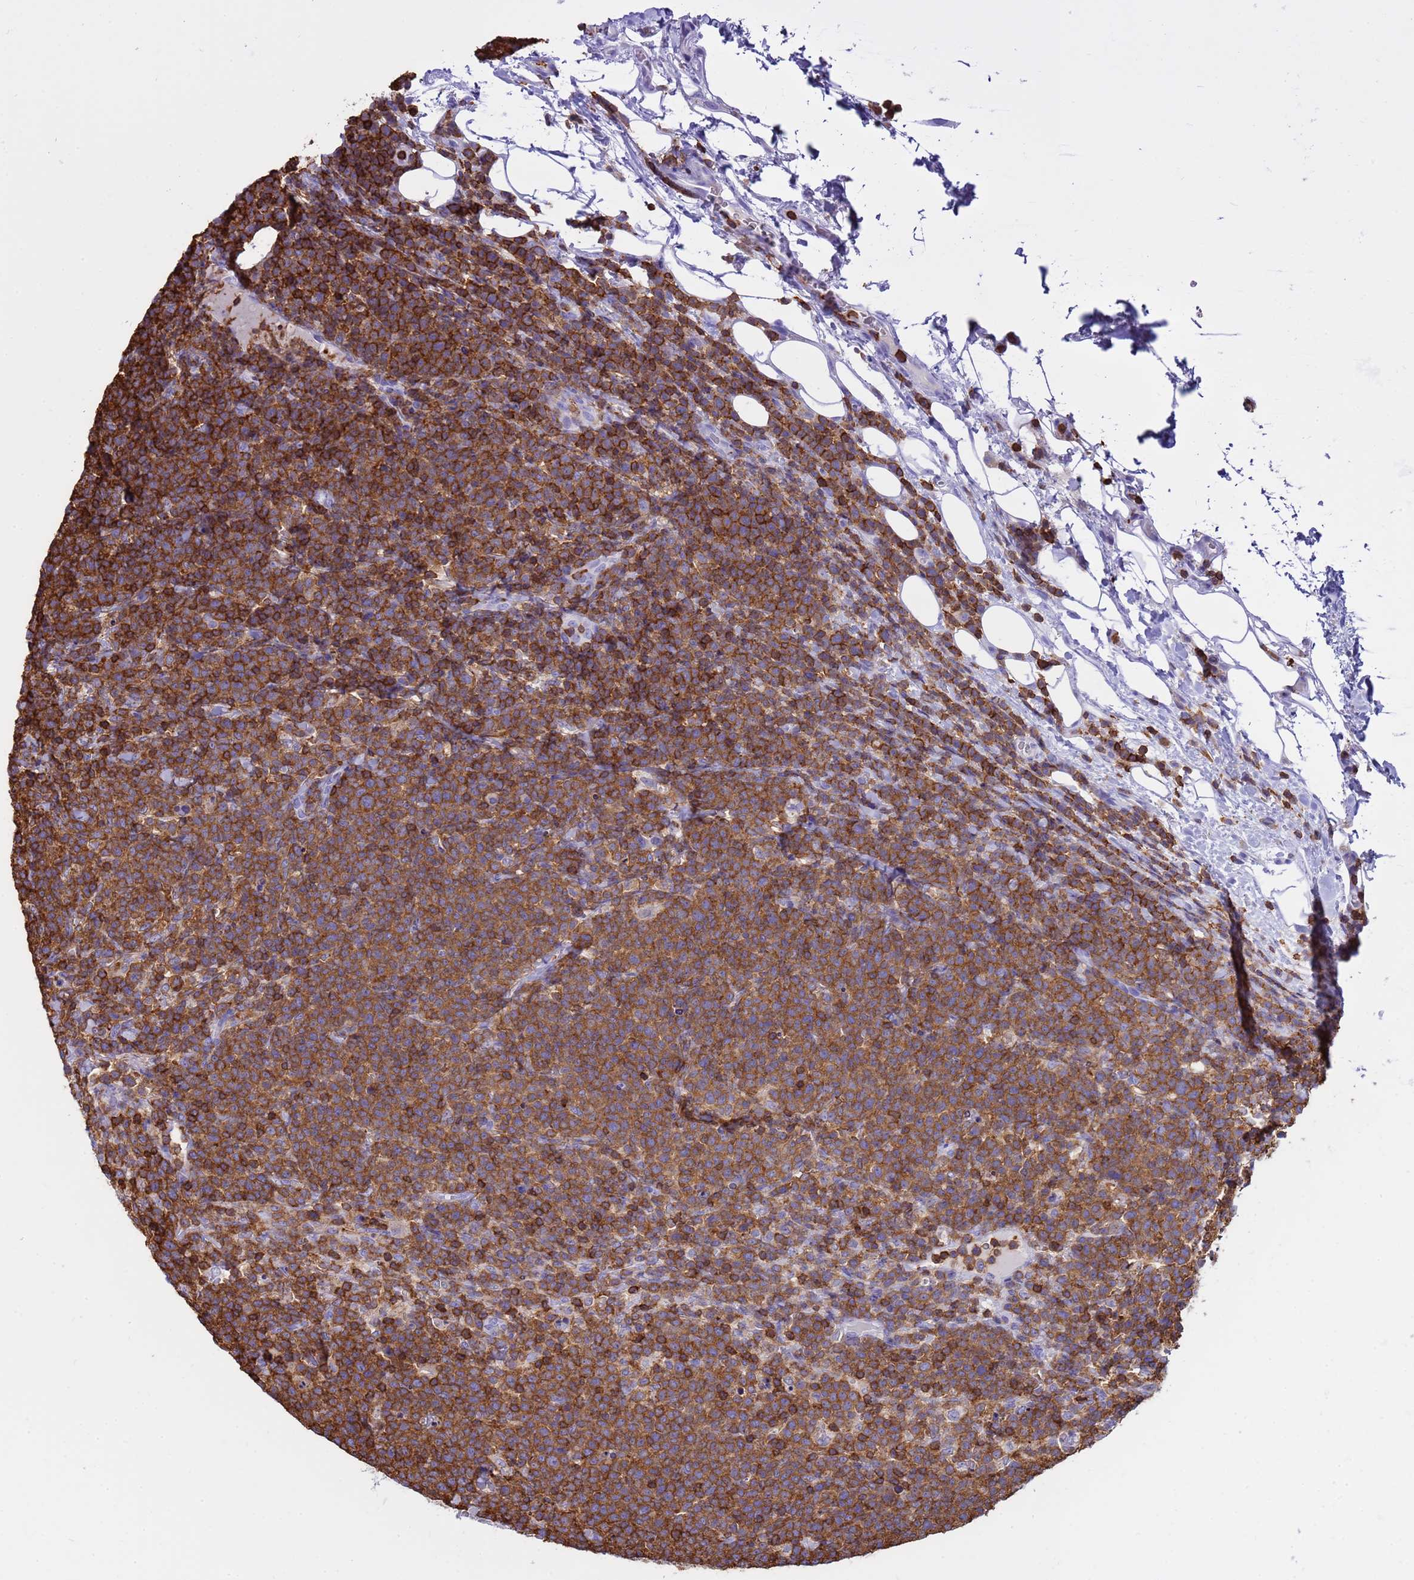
{"staining": {"intensity": "strong", "quantity": ">75%", "location": "cytoplasmic/membranous"}, "tissue": "lymphoma", "cell_type": "Tumor cells", "image_type": "cancer", "snomed": [{"axis": "morphology", "description": "Malignant lymphoma, non-Hodgkin's type, High grade"}, {"axis": "topography", "description": "Lymph node"}], "caption": "The micrograph demonstrates immunohistochemical staining of malignant lymphoma, non-Hodgkin's type (high-grade). There is strong cytoplasmic/membranous positivity is identified in about >75% of tumor cells.", "gene": "IRF5", "patient": {"sex": "male", "age": 61}}